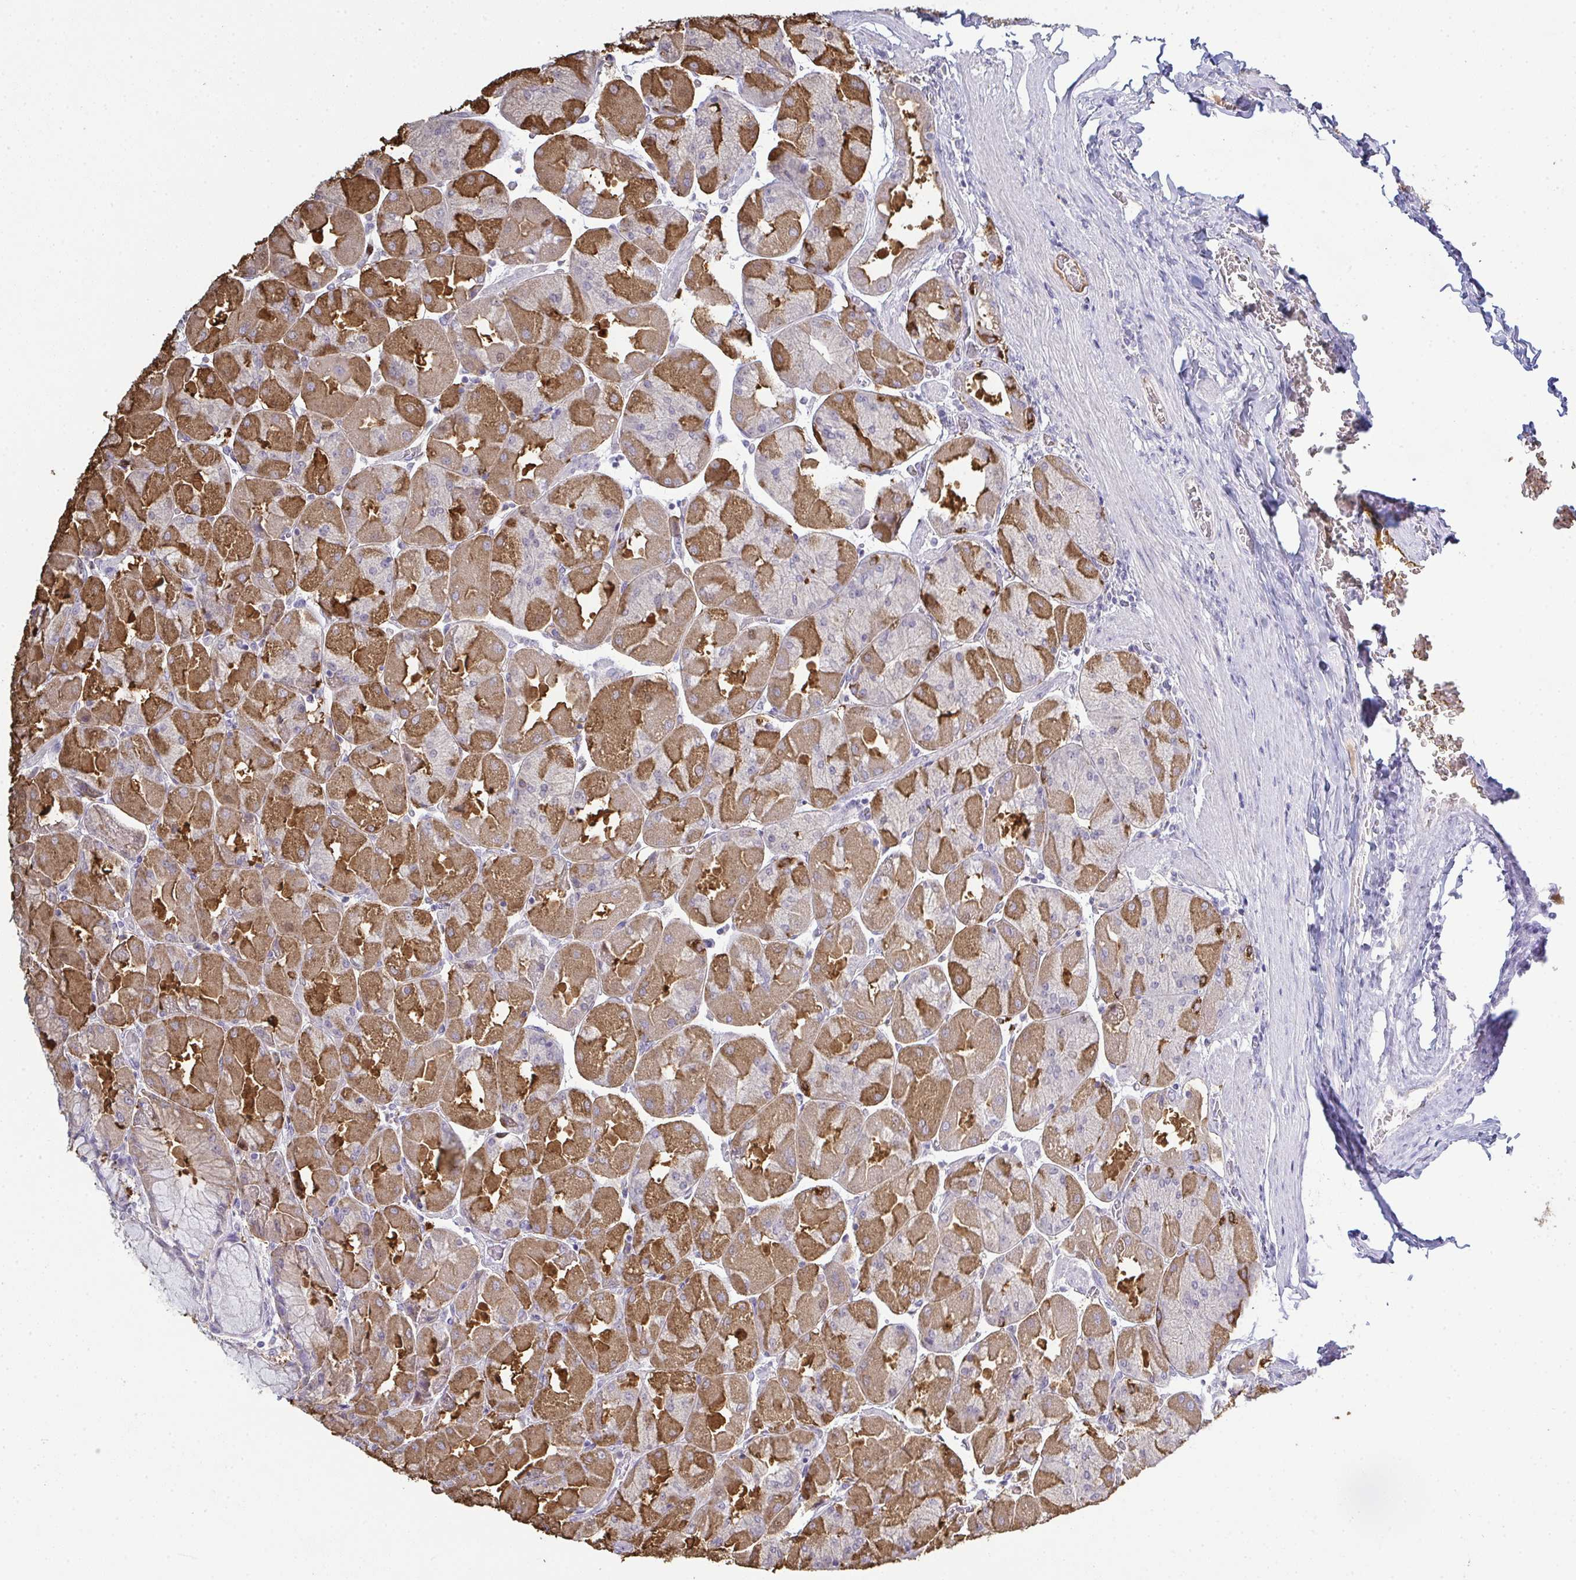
{"staining": {"intensity": "strong", "quantity": "25%-75%", "location": "cytoplasmic/membranous"}, "tissue": "stomach", "cell_type": "Glandular cells", "image_type": "normal", "snomed": [{"axis": "morphology", "description": "Normal tissue, NOS"}, {"axis": "topography", "description": "Stomach"}], "caption": "Glandular cells show strong cytoplasmic/membranous expression in about 25%-75% of cells in normal stomach. (DAB (3,3'-diaminobenzidine) IHC with brightfield microscopy, high magnification).", "gene": "ADAM21", "patient": {"sex": "female", "age": 61}}